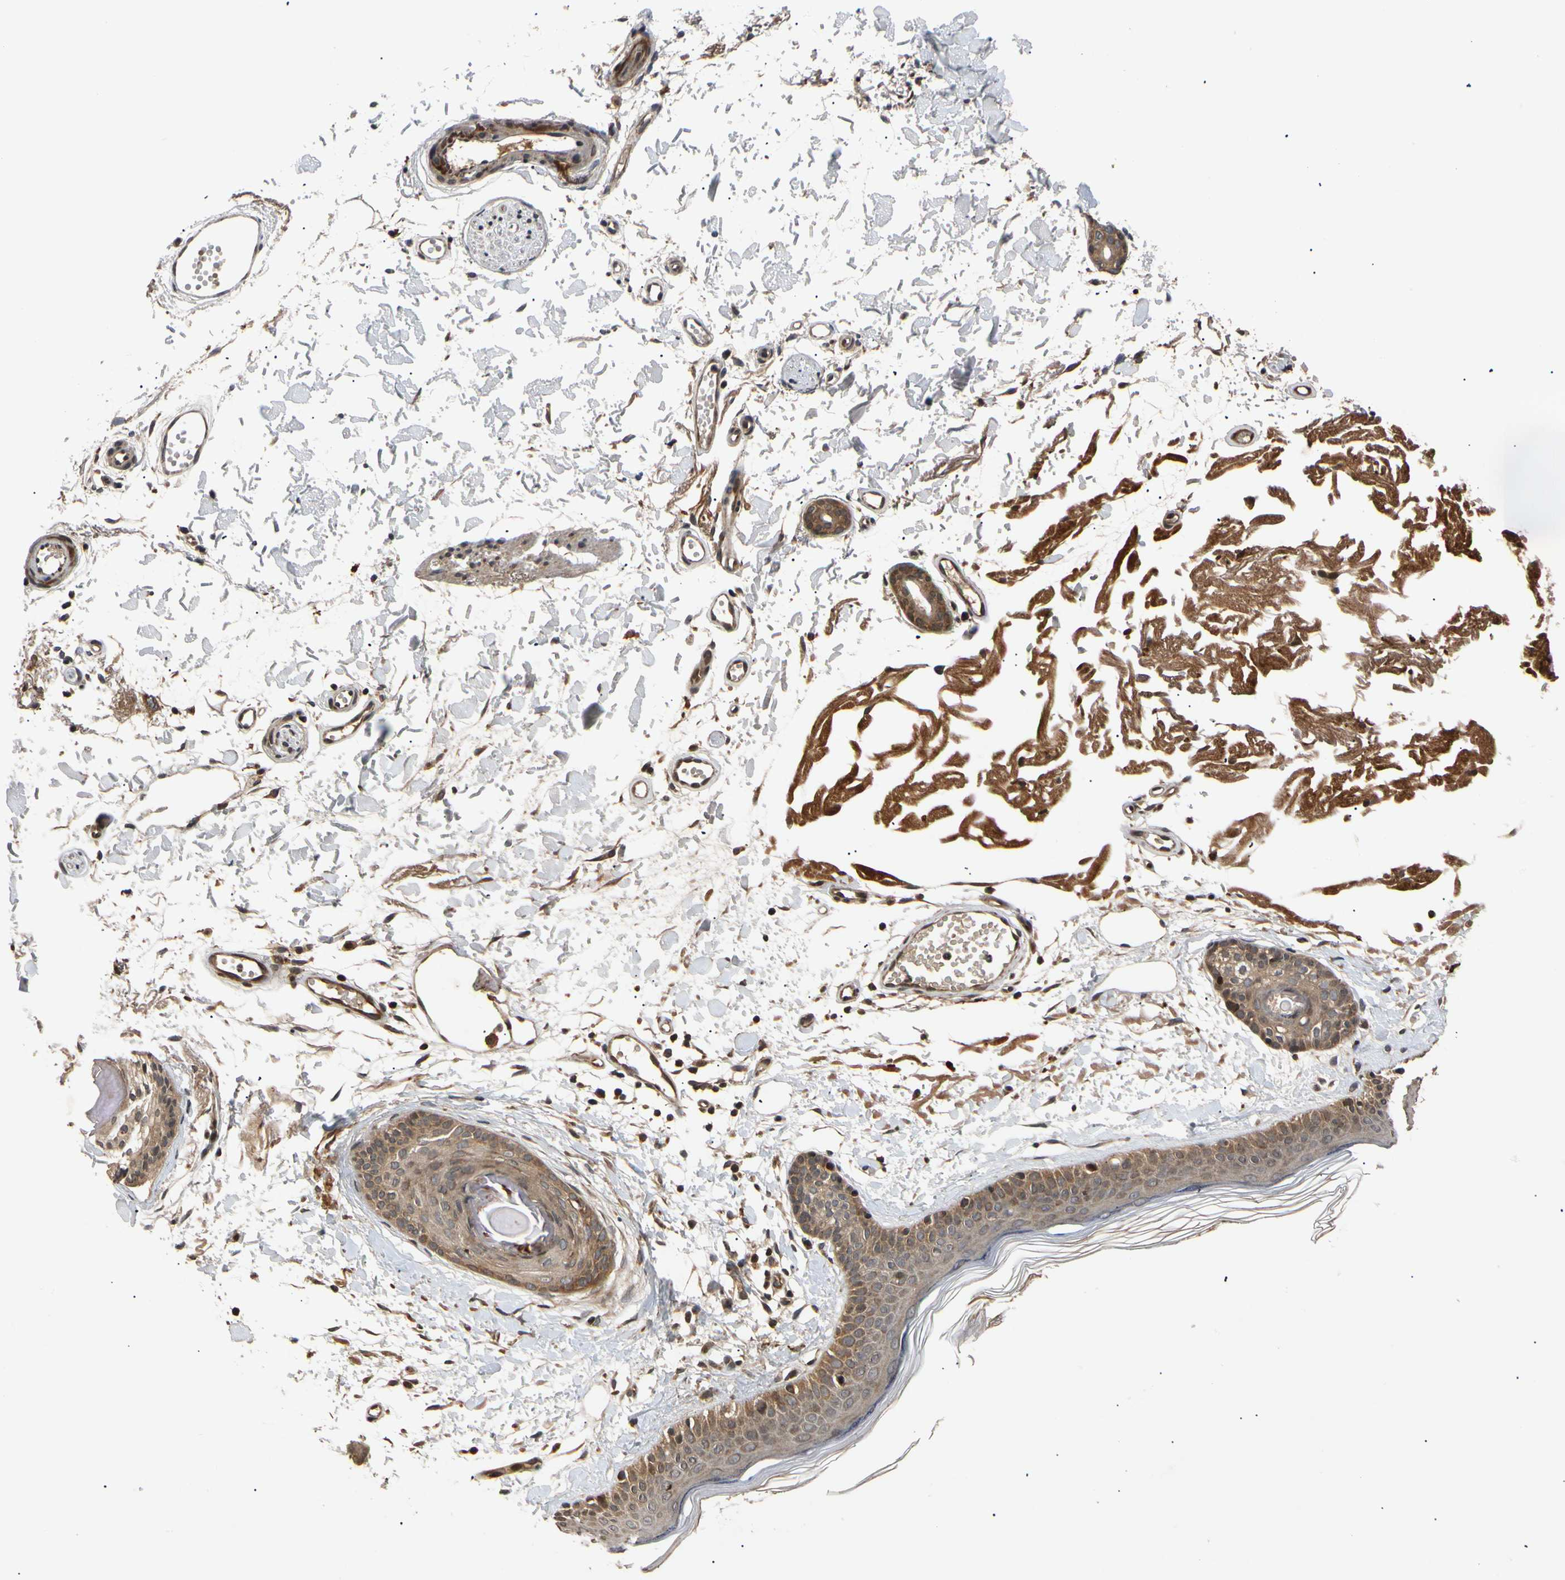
{"staining": {"intensity": "moderate", "quantity": ">75%", "location": "cytoplasmic/membranous"}, "tissue": "skin", "cell_type": "Fibroblasts", "image_type": "normal", "snomed": [{"axis": "morphology", "description": "Normal tissue, NOS"}, {"axis": "topography", "description": "Skin"}], "caption": "IHC (DAB (3,3'-diaminobenzidine)) staining of normal human skin shows moderate cytoplasmic/membranous protein expression in about >75% of fibroblasts.", "gene": "MRPS22", "patient": {"sex": "male", "age": 83}}